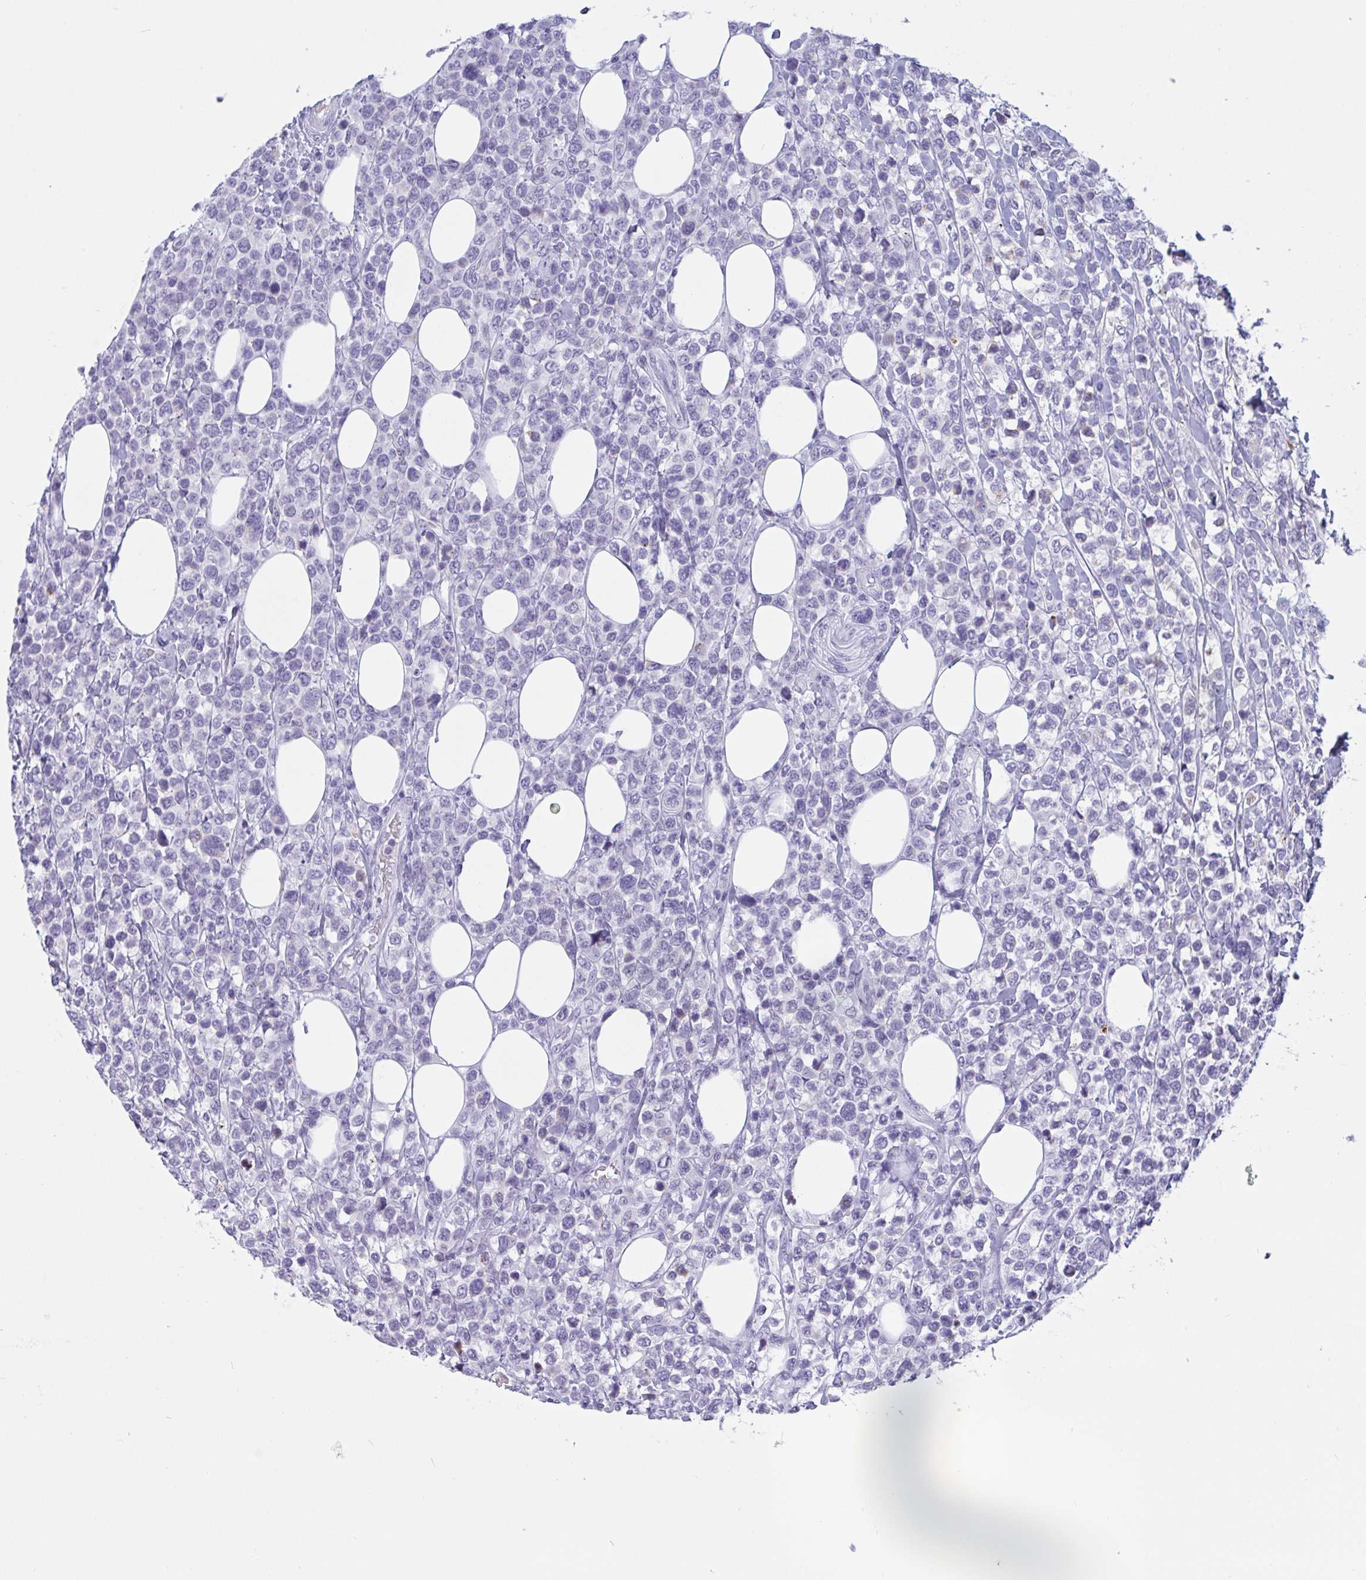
{"staining": {"intensity": "negative", "quantity": "none", "location": "none"}, "tissue": "lymphoma", "cell_type": "Tumor cells", "image_type": "cancer", "snomed": [{"axis": "morphology", "description": "Malignant lymphoma, non-Hodgkin's type, High grade"}, {"axis": "topography", "description": "Soft tissue"}], "caption": "Tumor cells are negative for brown protein staining in malignant lymphoma, non-Hodgkin's type (high-grade).", "gene": "OXLD1", "patient": {"sex": "female", "age": 56}}